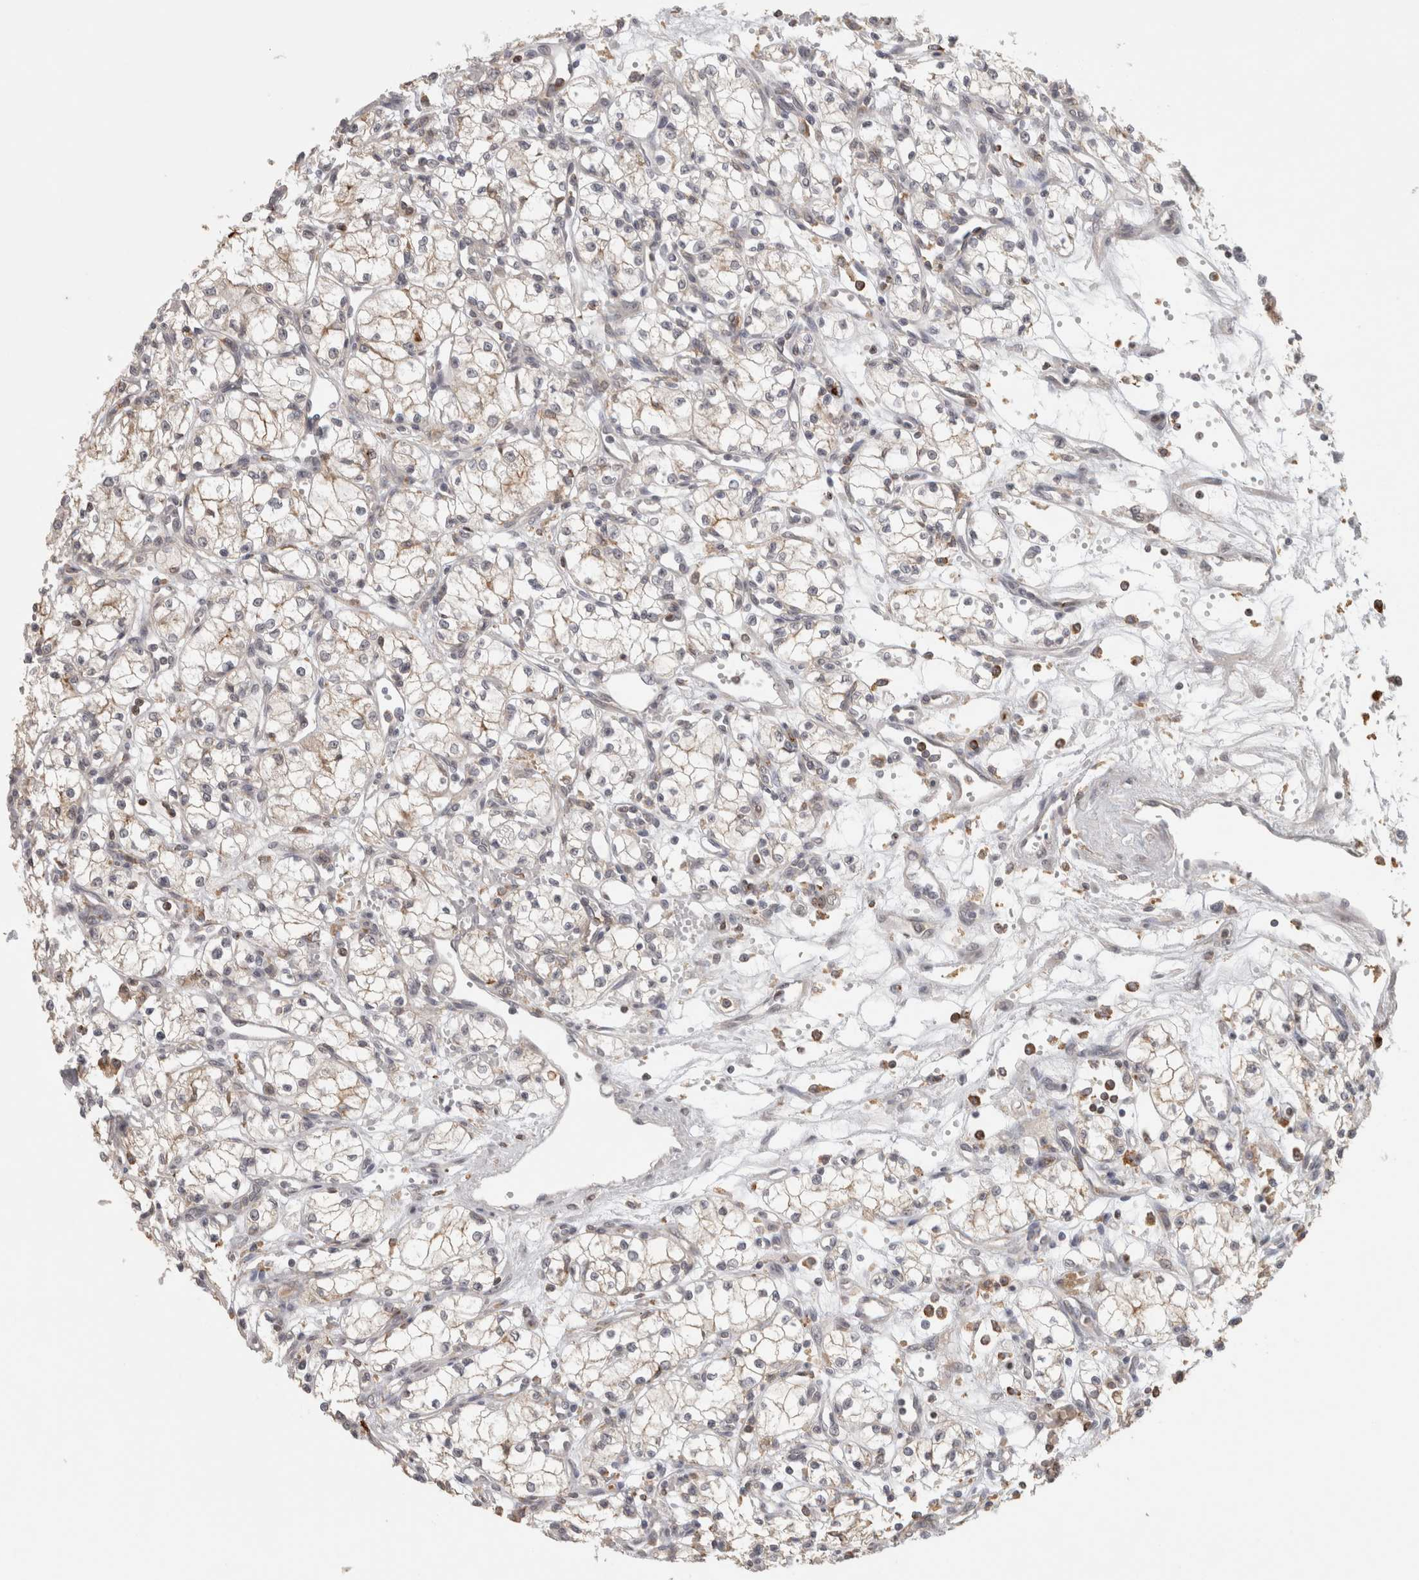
{"staining": {"intensity": "weak", "quantity": "<25%", "location": "cytoplasmic/membranous"}, "tissue": "renal cancer", "cell_type": "Tumor cells", "image_type": "cancer", "snomed": [{"axis": "morphology", "description": "Normal tissue, NOS"}, {"axis": "morphology", "description": "Adenocarcinoma, NOS"}, {"axis": "topography", "description": "Kidney"}], "caption": "High power microscopy micrograph of an IHC photomicrograph of adenocarcinoma (renal), revealing no significant staining in tumor cells. (DAB immunohistochemistry, high magnification).", "gene": "HAVCR2", "patient": {"sex": "male", "age": 59}}